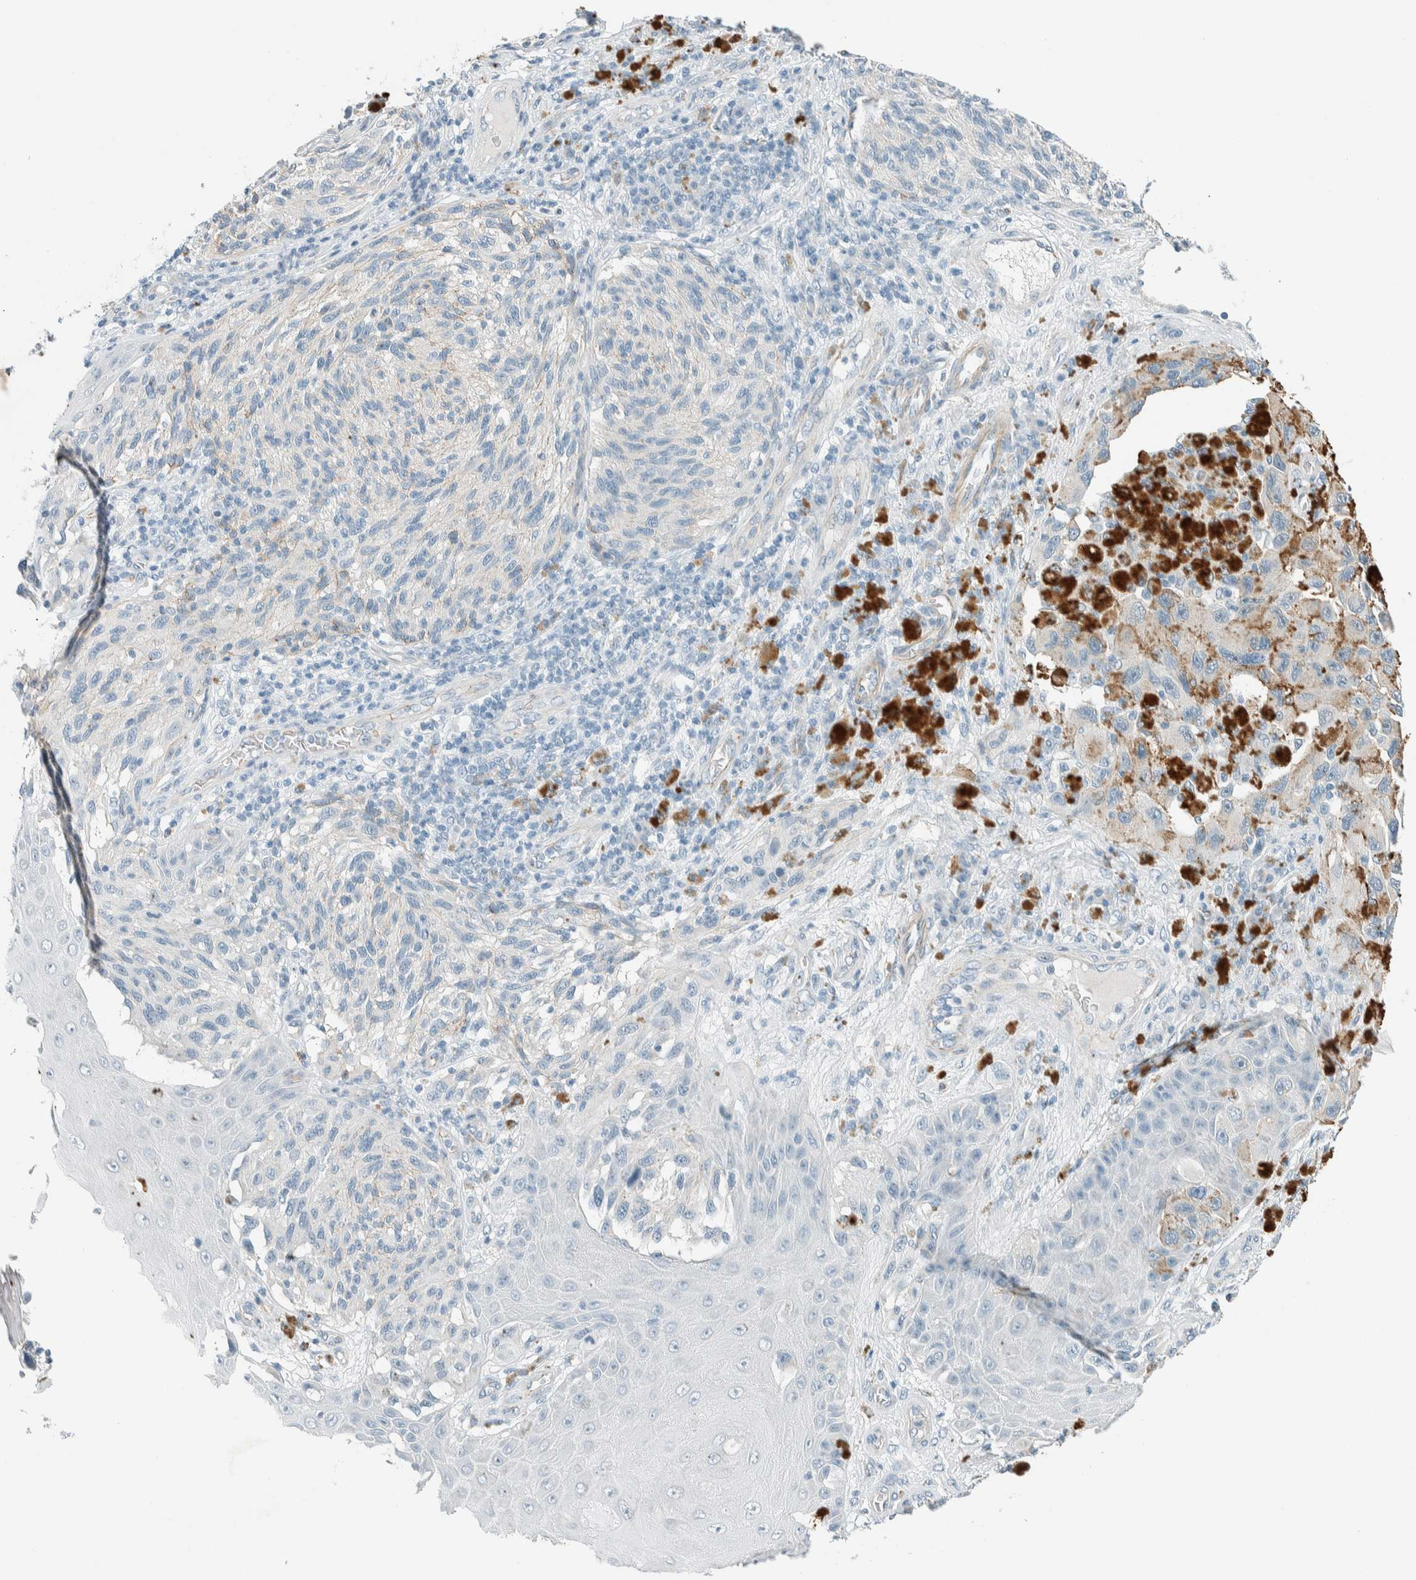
{"staining": {"intensity": "negative", "quantity": "none", "location": "none"}, "tissue": "melanoma", "cell_type": "Tumor cells", "image_type": "cancer", "snomed": [{"axis": "morphology", "description": "Malignant melanoma, NOS"}, {"axis": "topography", "description": "Skin"}], "caption": "Immunohistochemistry micrograph of malignant melanoma stained for a protein (brown), which demonstrates no staining in tumor cells. The staining is performed using DAB brown chromogen with nuclei counter-stained in using hematoxylin.", "gene": "SLFN12", "patient": {"sex": "female", "age": 73}}